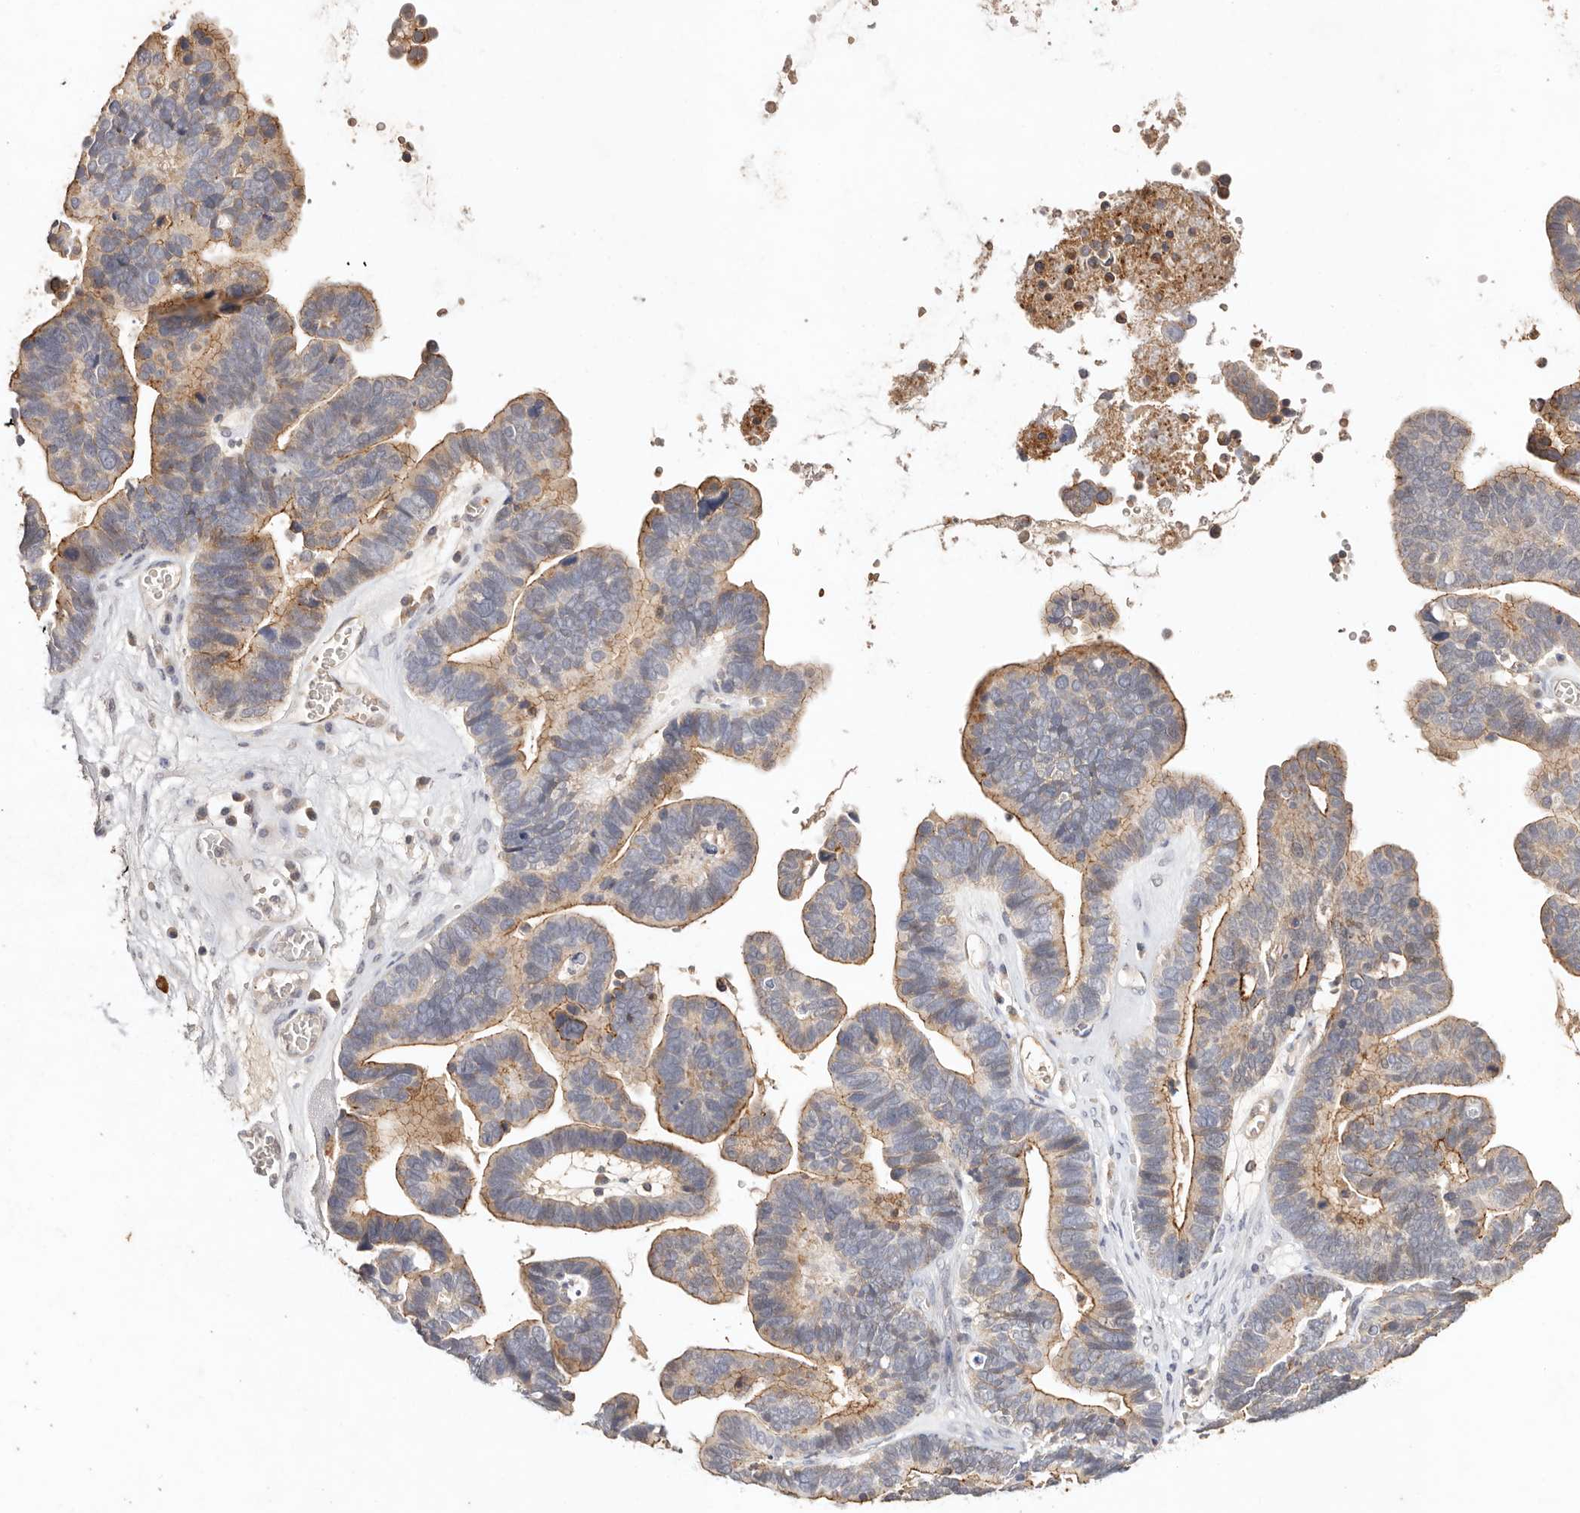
{"staining": {"intensity": "moderate", "quantity": "25%-75%", "location": "cytoplasmic/membranous"}, "tissue": "ovarian cancer", "cell_type": "Tumor cells", "image_type": "cancer", "snomed": [{"axis": "morphology", "description": "Cystadenocarcinoma, serous, NOS"}, {"axis": "topography", "description": "Ovary"}], "caption": "High-magnification brightfield microscopy of ovarian cancer (serous cystadenocarcinoma) stained with DAB (3,3'-diaminobenzidine) (brown) and counterstained with hematoxylin (blue). tumor cells exhibit moderate cytoplasmic/membranous expression is seen in approximately25%-75% of cells. (IHC, brightfield microscopy, high magnification).", "gene": "CXADR", "patient": {"sex": "female", "age": 56}}